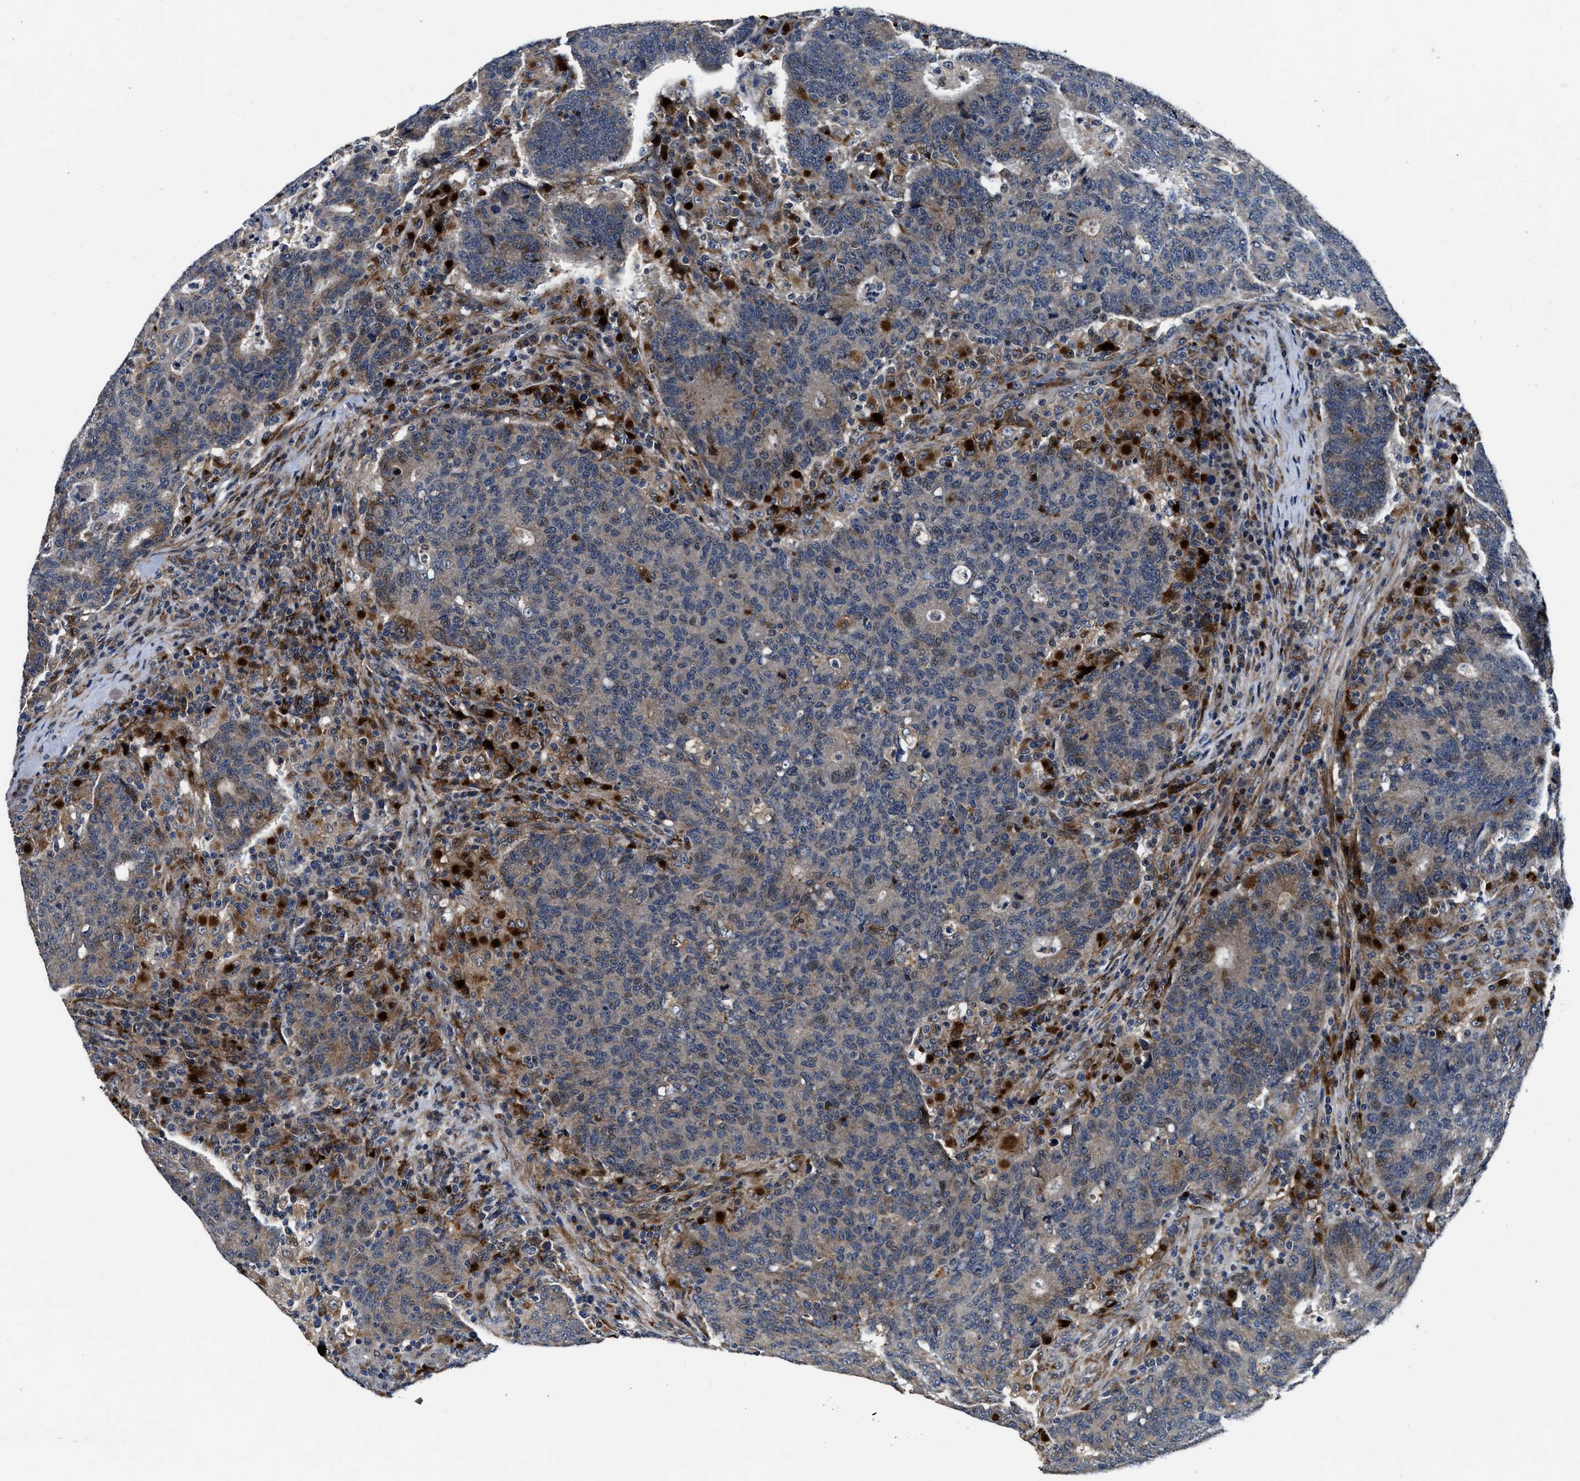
{"staining": {"intensity": "weak", "quantity": "25%-75%", "location": "cytoplasmic/membranous"}, "tissue": "colorectal cancer", "cell_type": "Tumor cells", "image_type": "cancer", "snomed": [{"axis": "morphology", "description": "Adenocarcinoma, NOS"}, {"axis": "topography", "description": "Colon"}], "caption": "Adenocarcinoma (colorectal) stained for a protein (brown) reveals weak cytoplasmic/membranous positive expression in approximately 25%-75% of tumor cells.", "gene": "C2orf66", "patient": {"sex": "female", "age": 75}}